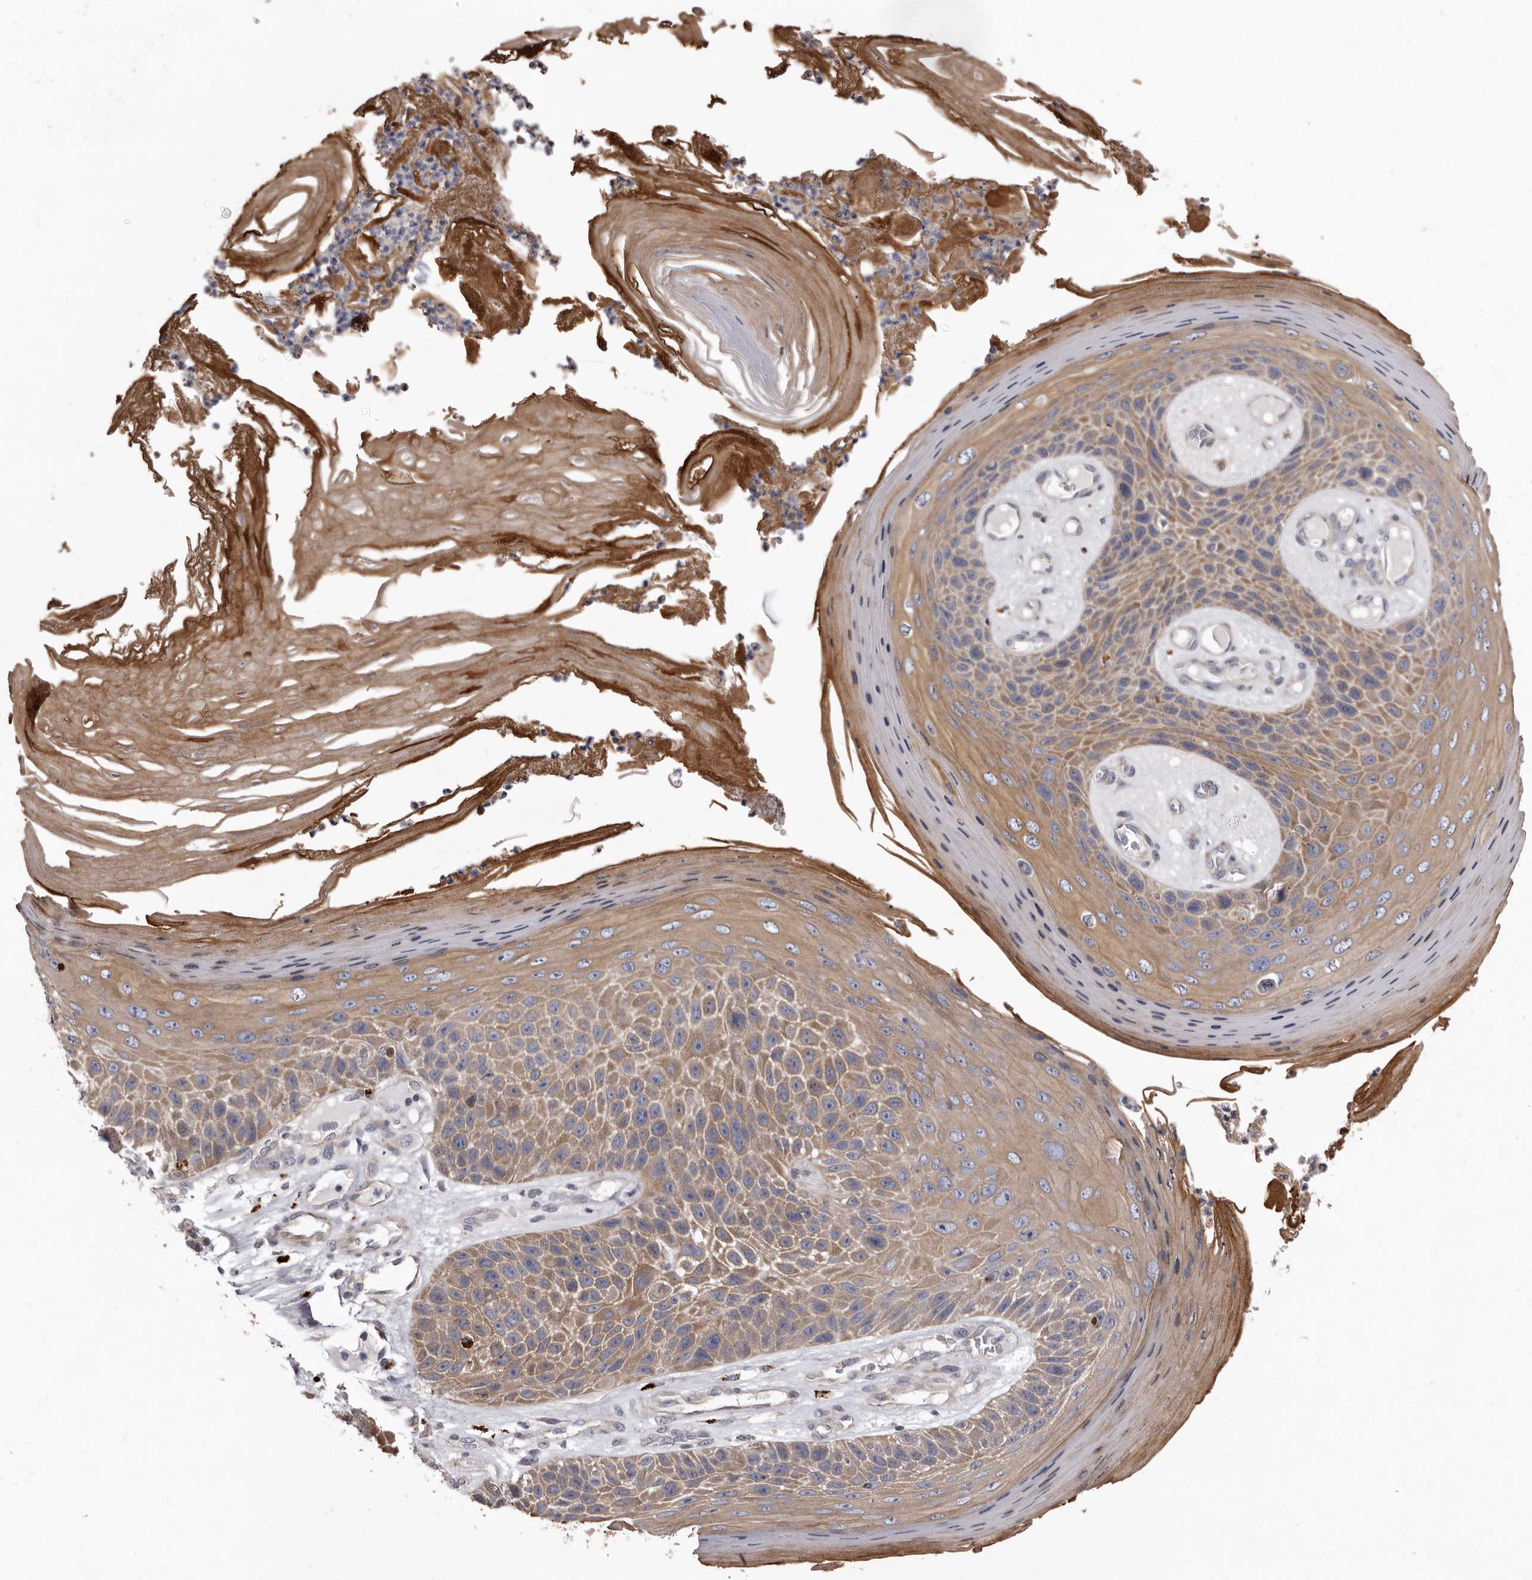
{"staining": {"intensity": "moderate", "quantity": ">75%", "location": "cytoplasmic/membranous"}, "tissue": "skin cancer", "cell_type": "Tumor cells", "image_type": "cancer", "snomed": [{"axis": "morphology", "description": "Squamous cell carcinoma, NOS"}, {"axis": "topography", "description": "Skin"}], "caption": "Brown immunohistochemical staining in skin squamous cell carcinoma displays moderate cytoplasmic/membranous expression in about >75% of tumor cells.", "gene": "WDR47", "patient": {"sex": "female", "age": 88}}